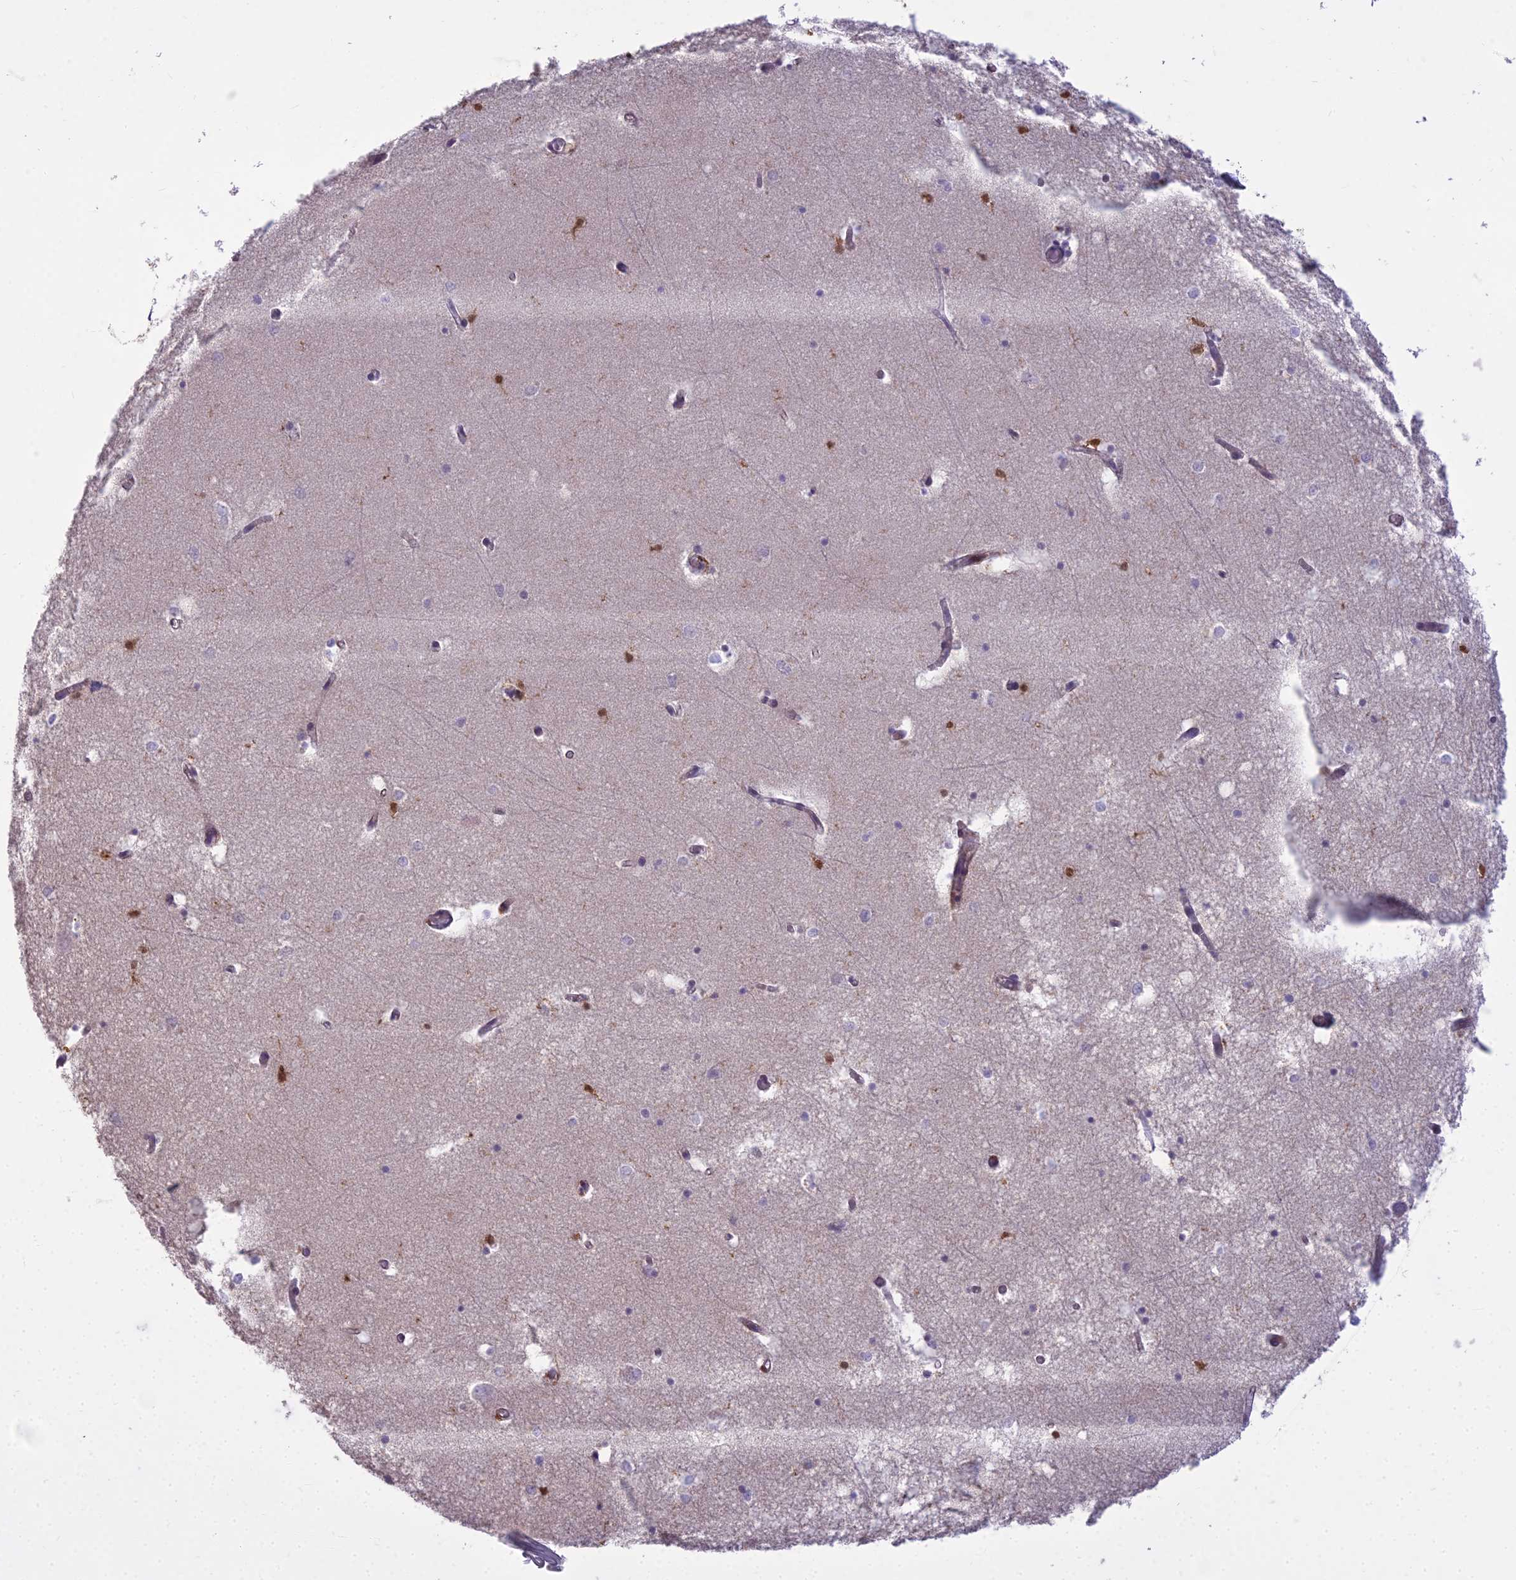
{"staining": {"intensity": "moderate", "quantity": "<25%", "location": "cytoplasmic/membranous,nuclear"}, "tissue": "hippocampus", "cell_type": "Glial cells", "image_type": "normal", "snomed": [{"axis": "morphology", "description": "Normal tissue, NOS"}, {"axis": "topography", "description": "Hippocampus"}], "caption": "Moderate cytoplasmic/membranous,nuclear protein staining is seen in about <25% of glial cells in hippocampus.", "gene": "BLNK", "patient": {"sex": "male", "age": 70}}